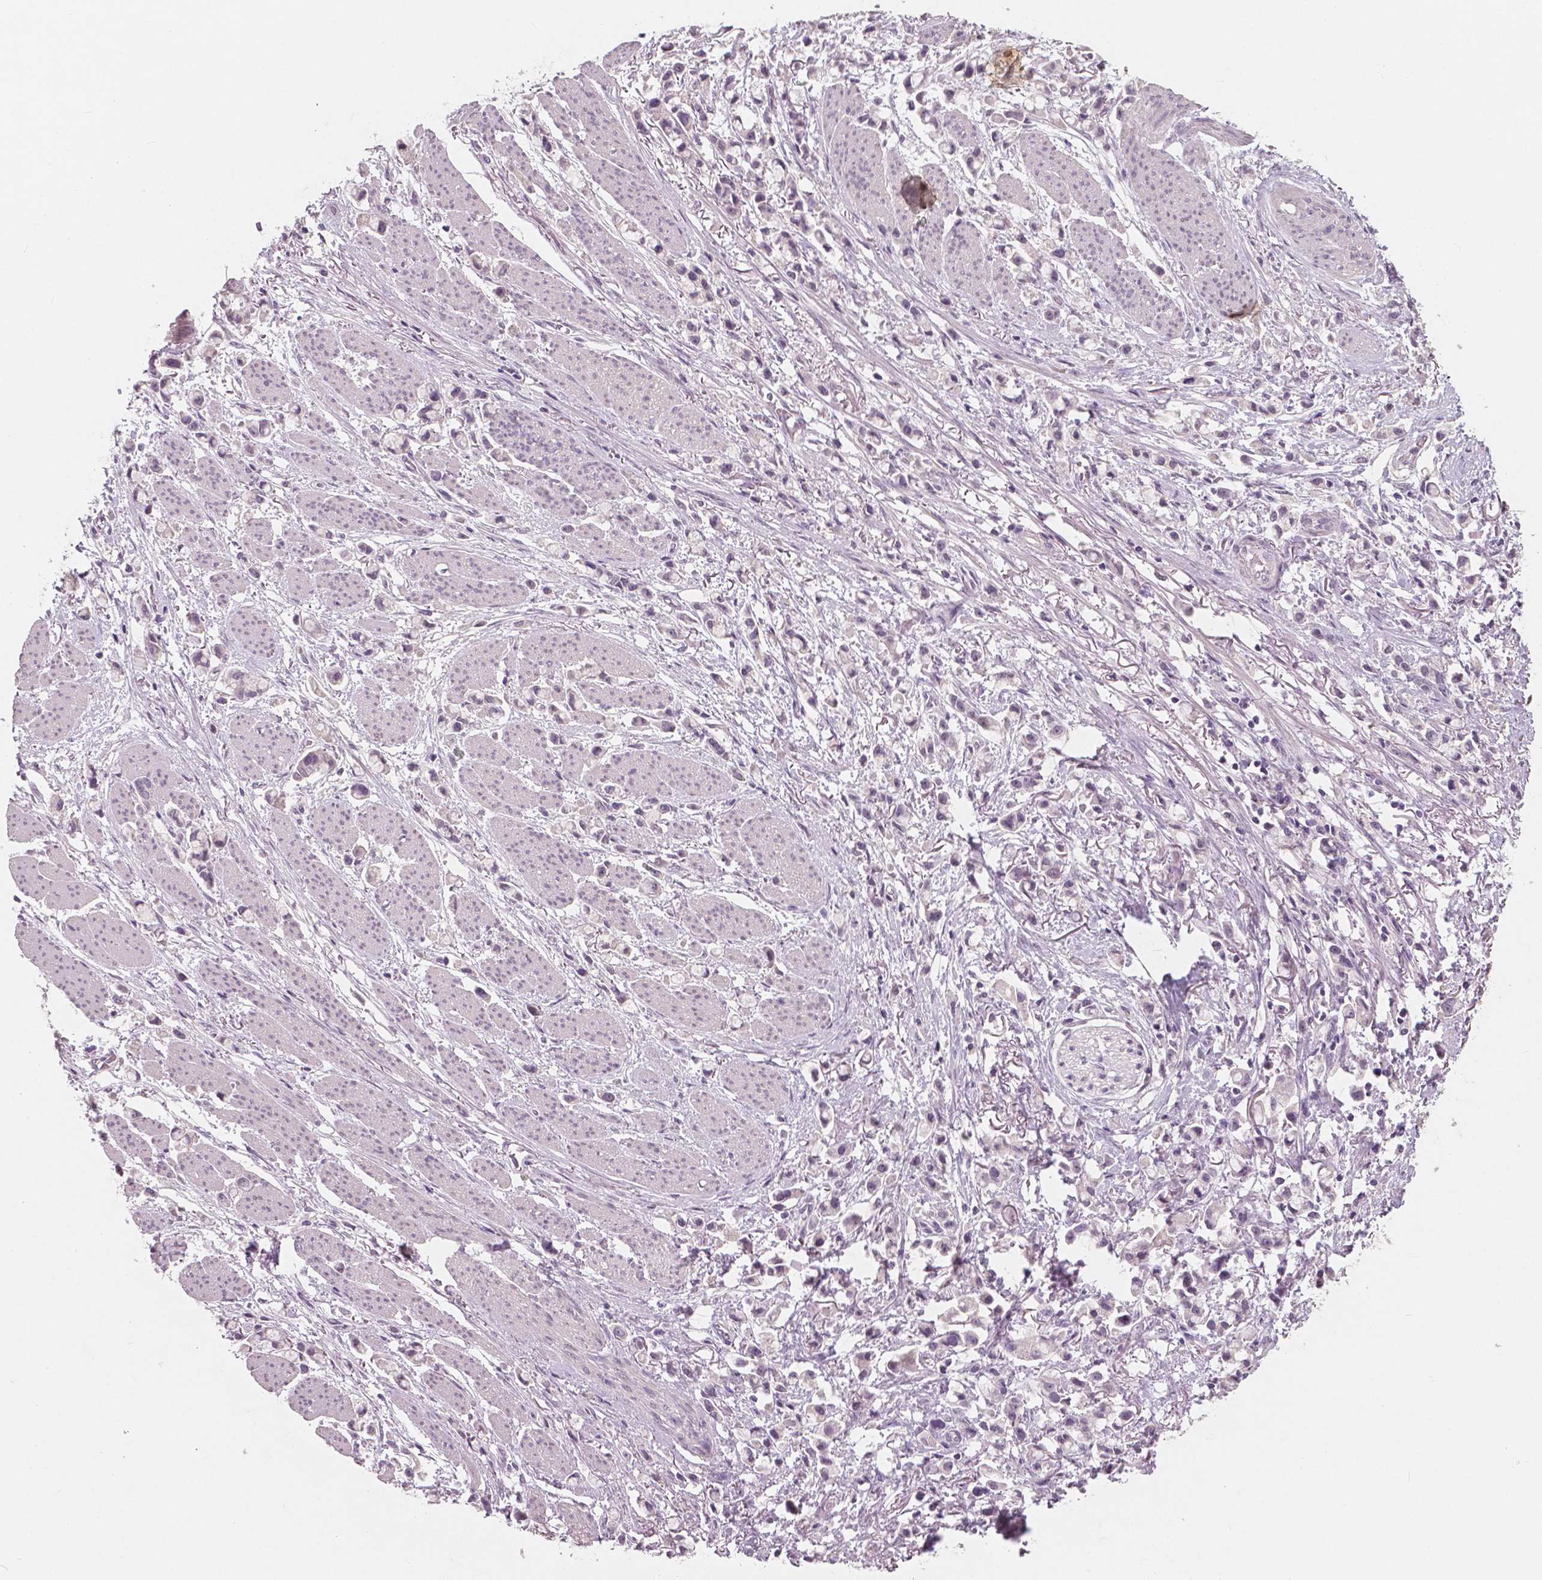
{"staining": {"intensity": "negative", "quantity": "none", "location": "none"}, "tissue": "stomach cancer", "cell_type": "Tumor cells", "image_type": "cancer", "snomed": [{"axis": "morphology", "description": "Adenocarcinoma, NOS"}, {"axis": "topography", "description": "Stomach"}], "caption": "Immunohistochemistry (IHC) photomicrograph of neoplastic tissue: adenocarcinoma (stomach) stained with DAB displays no significant protein staining in tumor cells. (Brightfield microscopy of DAB (3,3'-diaminobenzidine) IHC at high magnification).", "gene": "RNASE7", "patient": {"sex": "female", "age": 81}}